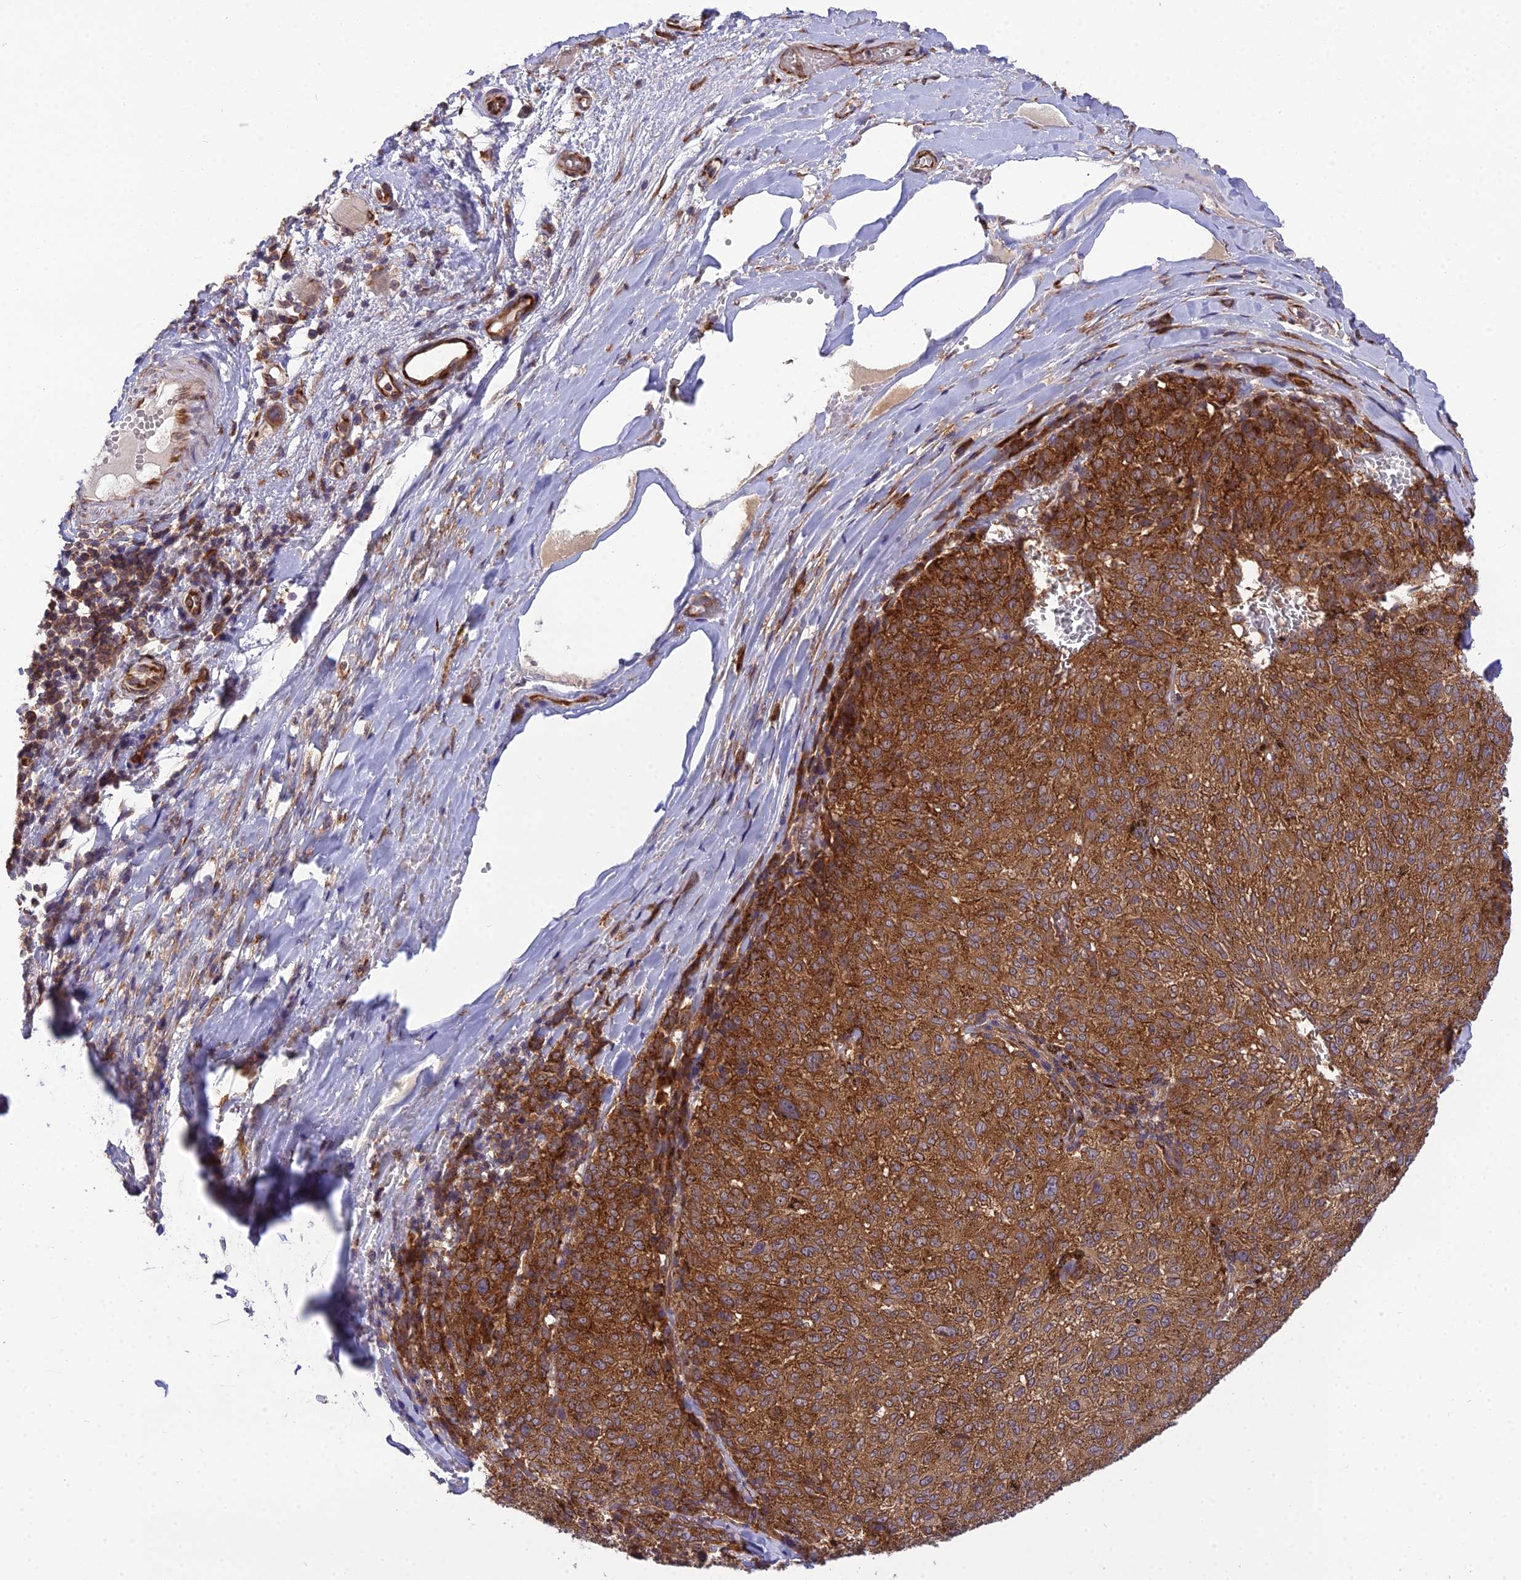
{"staining": {"intensity": "strong", "quantity": ">75%", "location": "cytoplasmic/membranous"}, "tissue": "melanoma", "cell_type": "Tumor cells", "image_type": "cancer", "snomed": [{"axis": "morphology", "description": "Malignant melanoma, NOS"}, {"axis": "topography", "description": "Skin"}], "caption": "Approximately >75% of tumor cells in human malignant melanoma display strong cytoplasmic/membranous protein expression as visualized by brown immunohistochemical staining.", "gene": "DHCR7", "patient": {"sex": "female", "age": 72}}